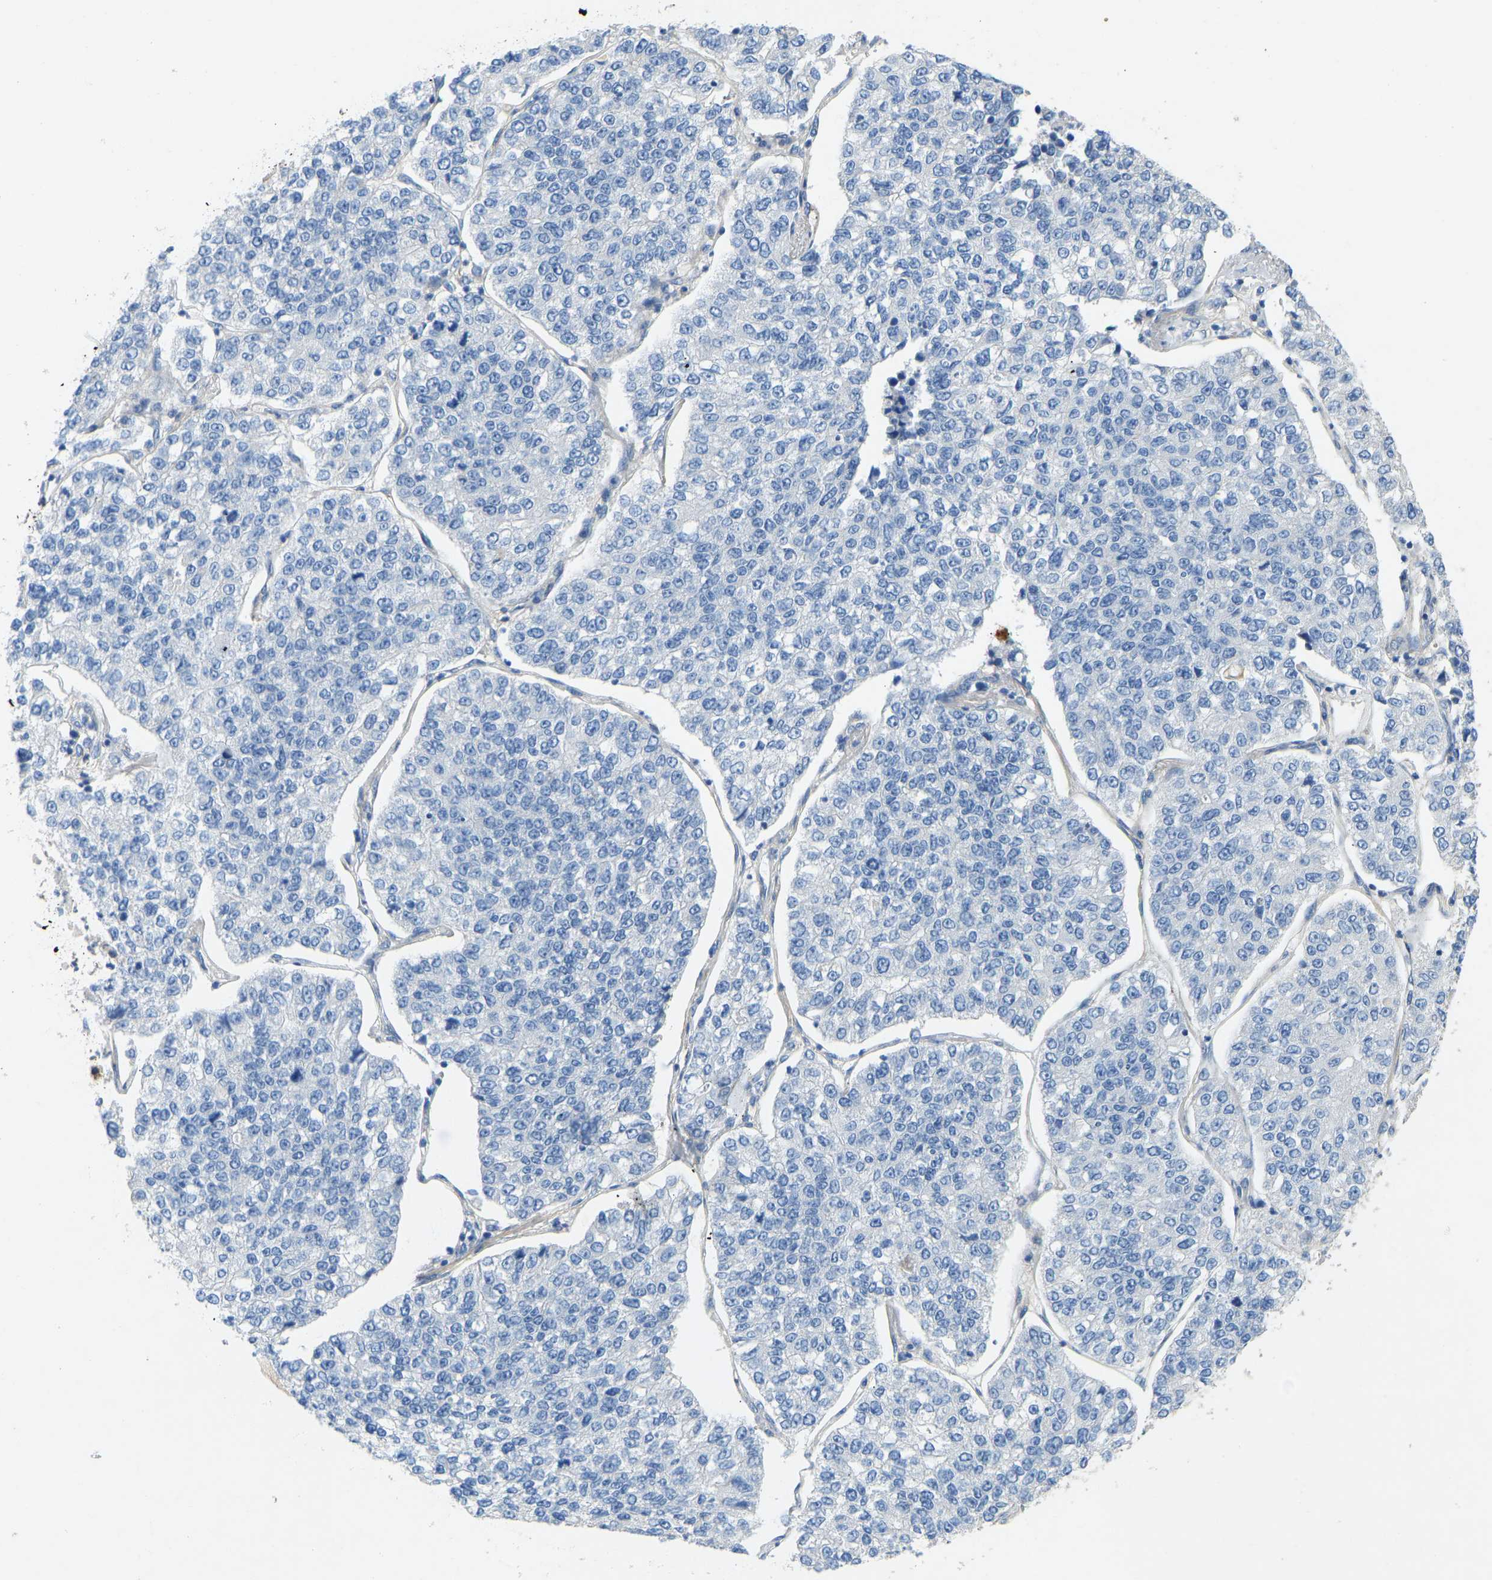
{"staining": {"intensity": "negative", "quantity": "none", "location": "none"}, "tissue": "lung cancer", "cell_type": "Tumor cells", "image_type": "cancer", "snomed": [{"axis": "morphology", "description": "Adenocarcinoma, NOS"}, {"axis": "topography", "description": "Lung"}], "caption": "Adenocarcinoma (lung) was stained to show a protein in brown. There is no significant positivity in tumor cells.", "gene": "TECTA", "patient": {"sex": "male", "age": 49}}